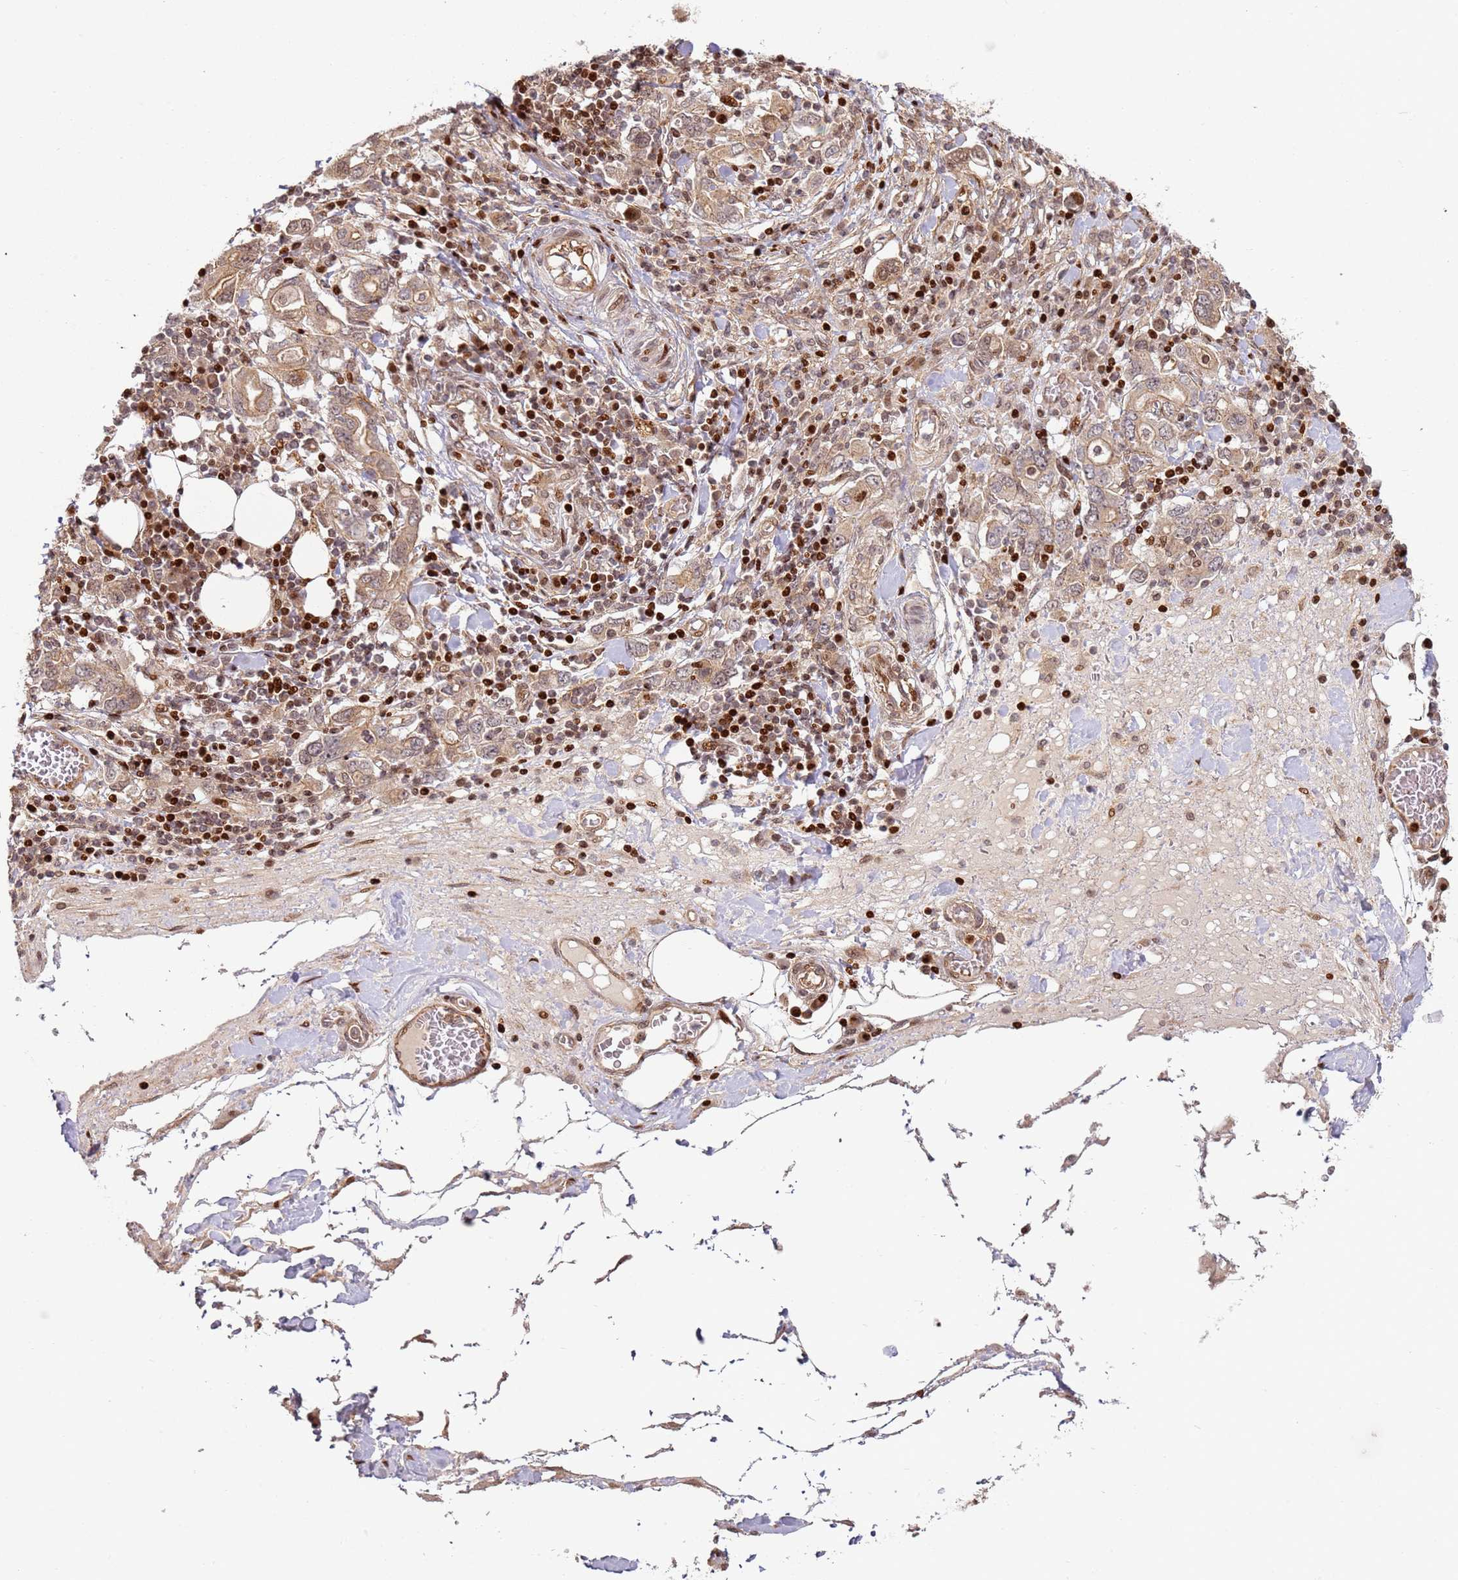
{"staining": {"intensity": "weak", "quantity": ">75%", "location": "cytoplasmic/membranous"}, "tissue": "stomach cancer", "cell_type": "Tumor cells", "image_type": "cancer", "snomed": [{"axis": "morphology", "description": "Adenocarcinoma, NOS"}, {"axis": "topography", "description": "Stomach, upper"}, {"axis": "topography", "description": "Stomach"}], "caption": "An immunohistochemistry (IHC) micrograph of neoplastic tissue is shown. Protein staining in brown shows weak cytoplasmic/membranous positivity in stomach cancer (adenocarcinoma) within tumor cells.", "gene": "TMEM233", "patient": {"sex": "male", "age": 62}}